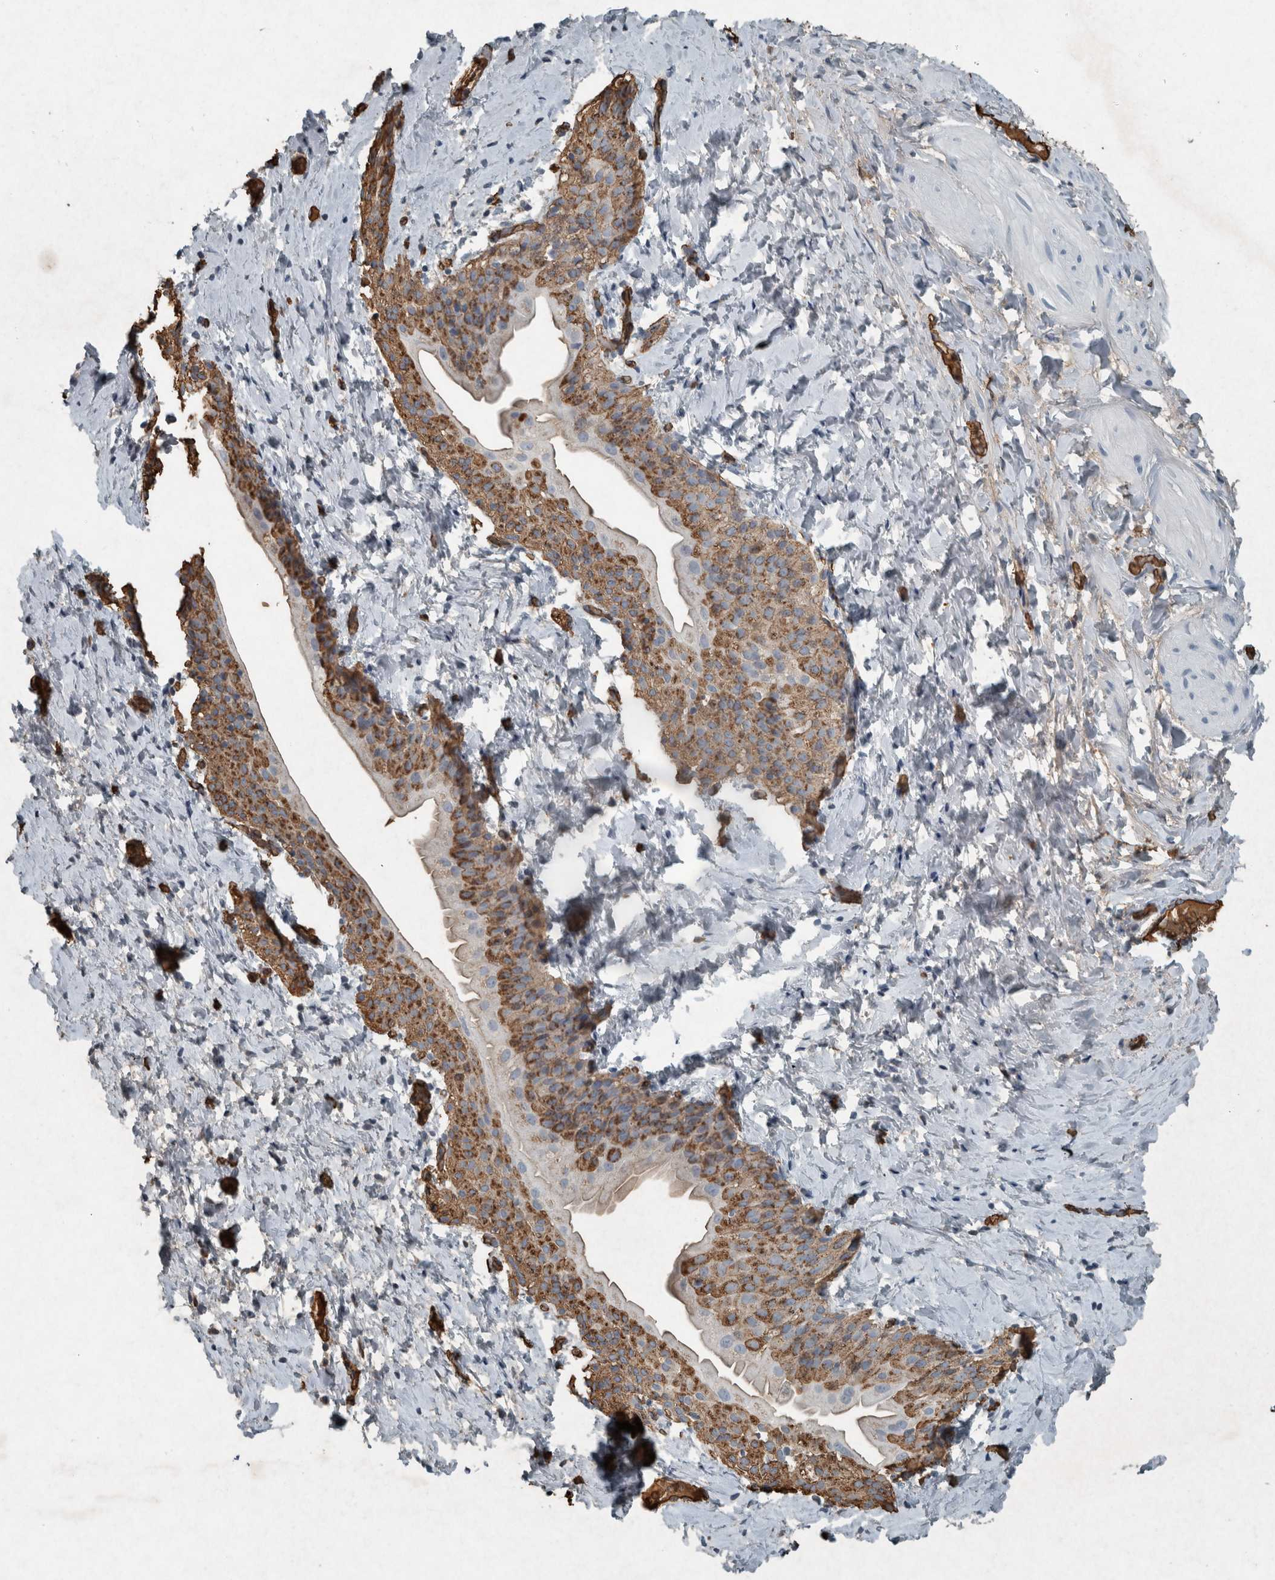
{"staining": {"intensity": "negative", "quantity": "none", "location": "none"}, "tissue": "smooth muscle", "cell_type": "Smooth muscle cells", "image_type": "normal", "snomed": [{"axis": "morphology", "description": "Normal tissue, NOS"}, {"axis": "topography", "description": "Smooth muscle"}], "caption": "Smooth muscle cells show no significant expression in unremarkable smooth muscle. Brightfield microscopy of IHC stained with DAB (brown) and hematoxylin (blue), captured at high magnification.", "gene": "LBP", "patient": {"sex": "male", "age": 16}}